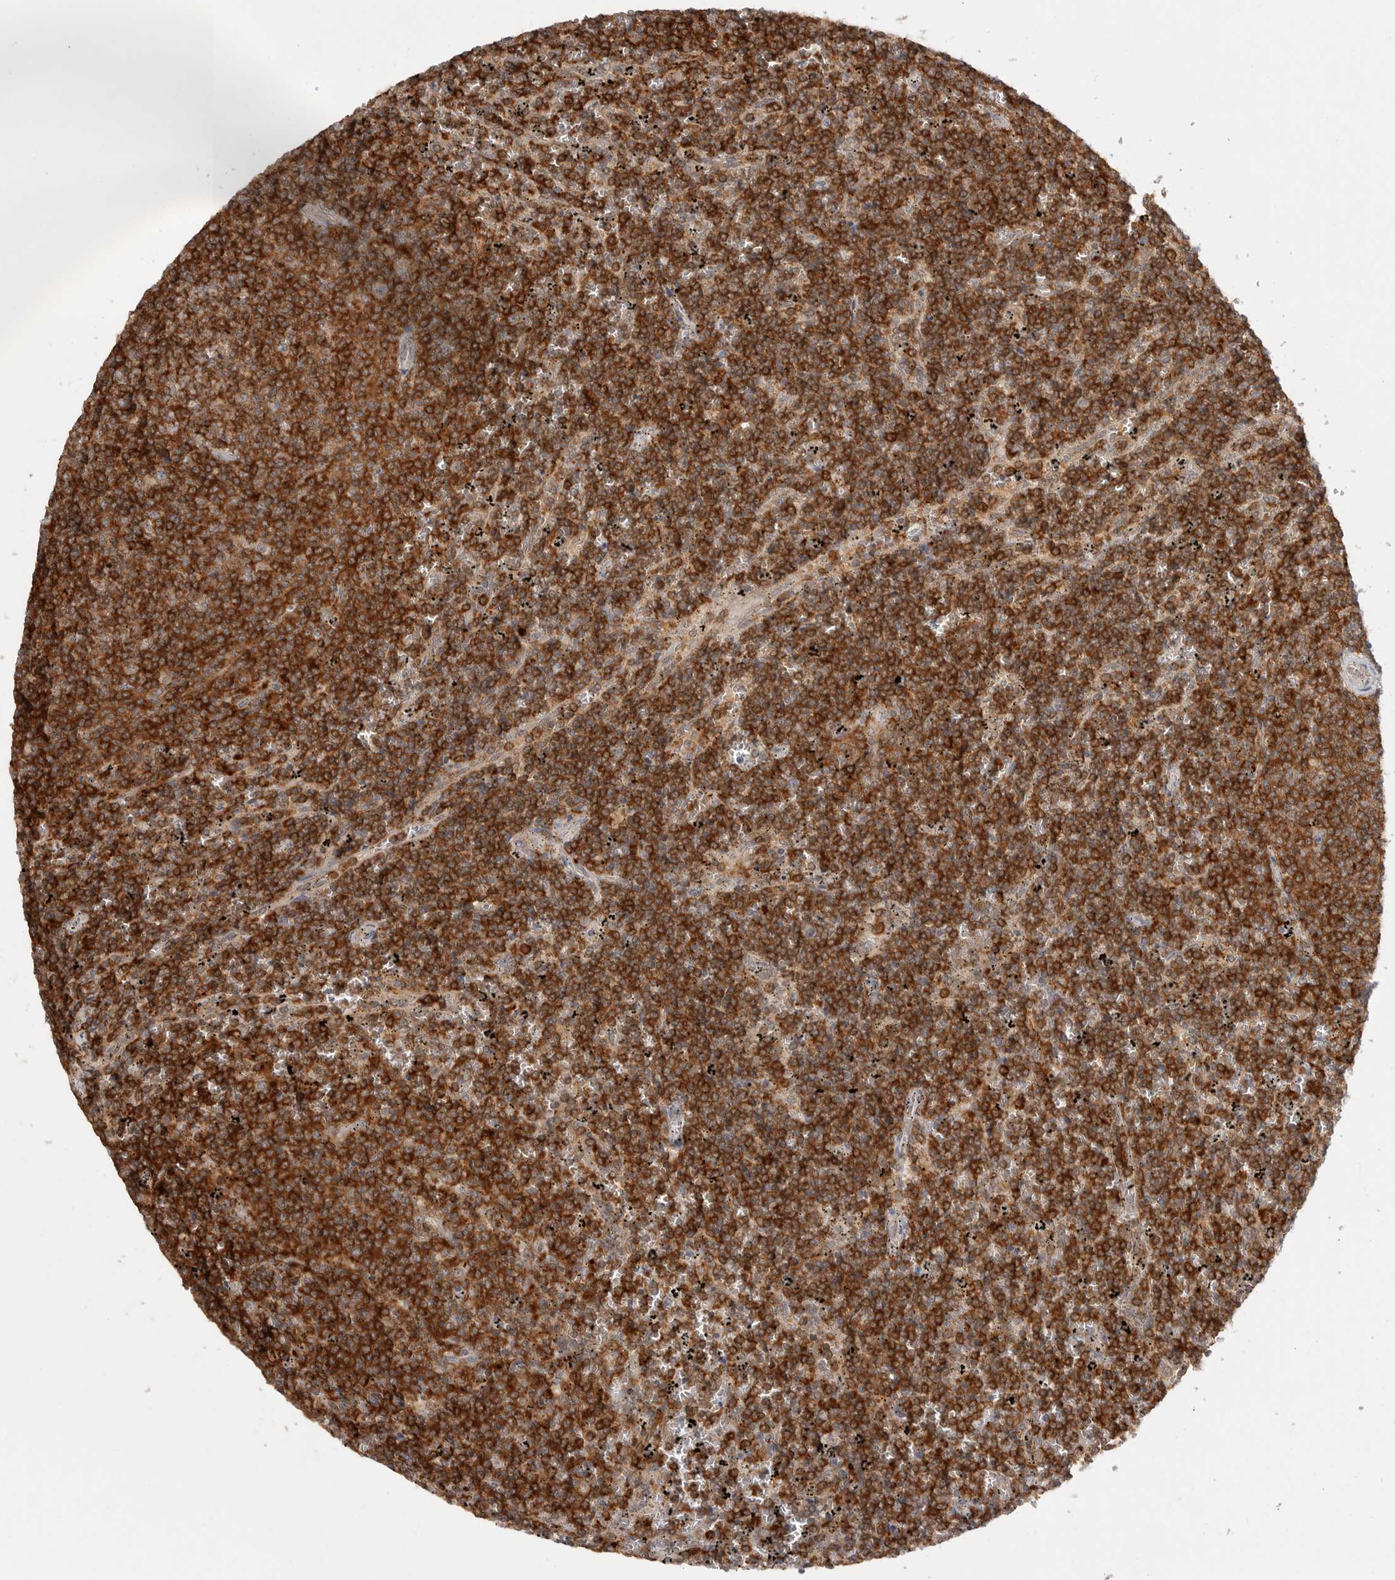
{"staining": {"intensity": "strong", "quantity": ">75%", "location": "cytoplasmic/membranous"}, "tissue": "lymphoma", "cell_type": "Tumor cells", "image_type": "cancer", "snomed": [{"axis": "morphology", "description": "Malignant lymphoma, non-Hodgkin's type, Low grade"}, {"axis": "topography", "description": "Spleen"}], "caption": "Lymphoma stained with a brown dye shows strong cytoplasmic/membranous positive staining in approximately >75% of tumor cells.", "gene": "DBNL", "patient": {"sex": "female", "age": 50}}